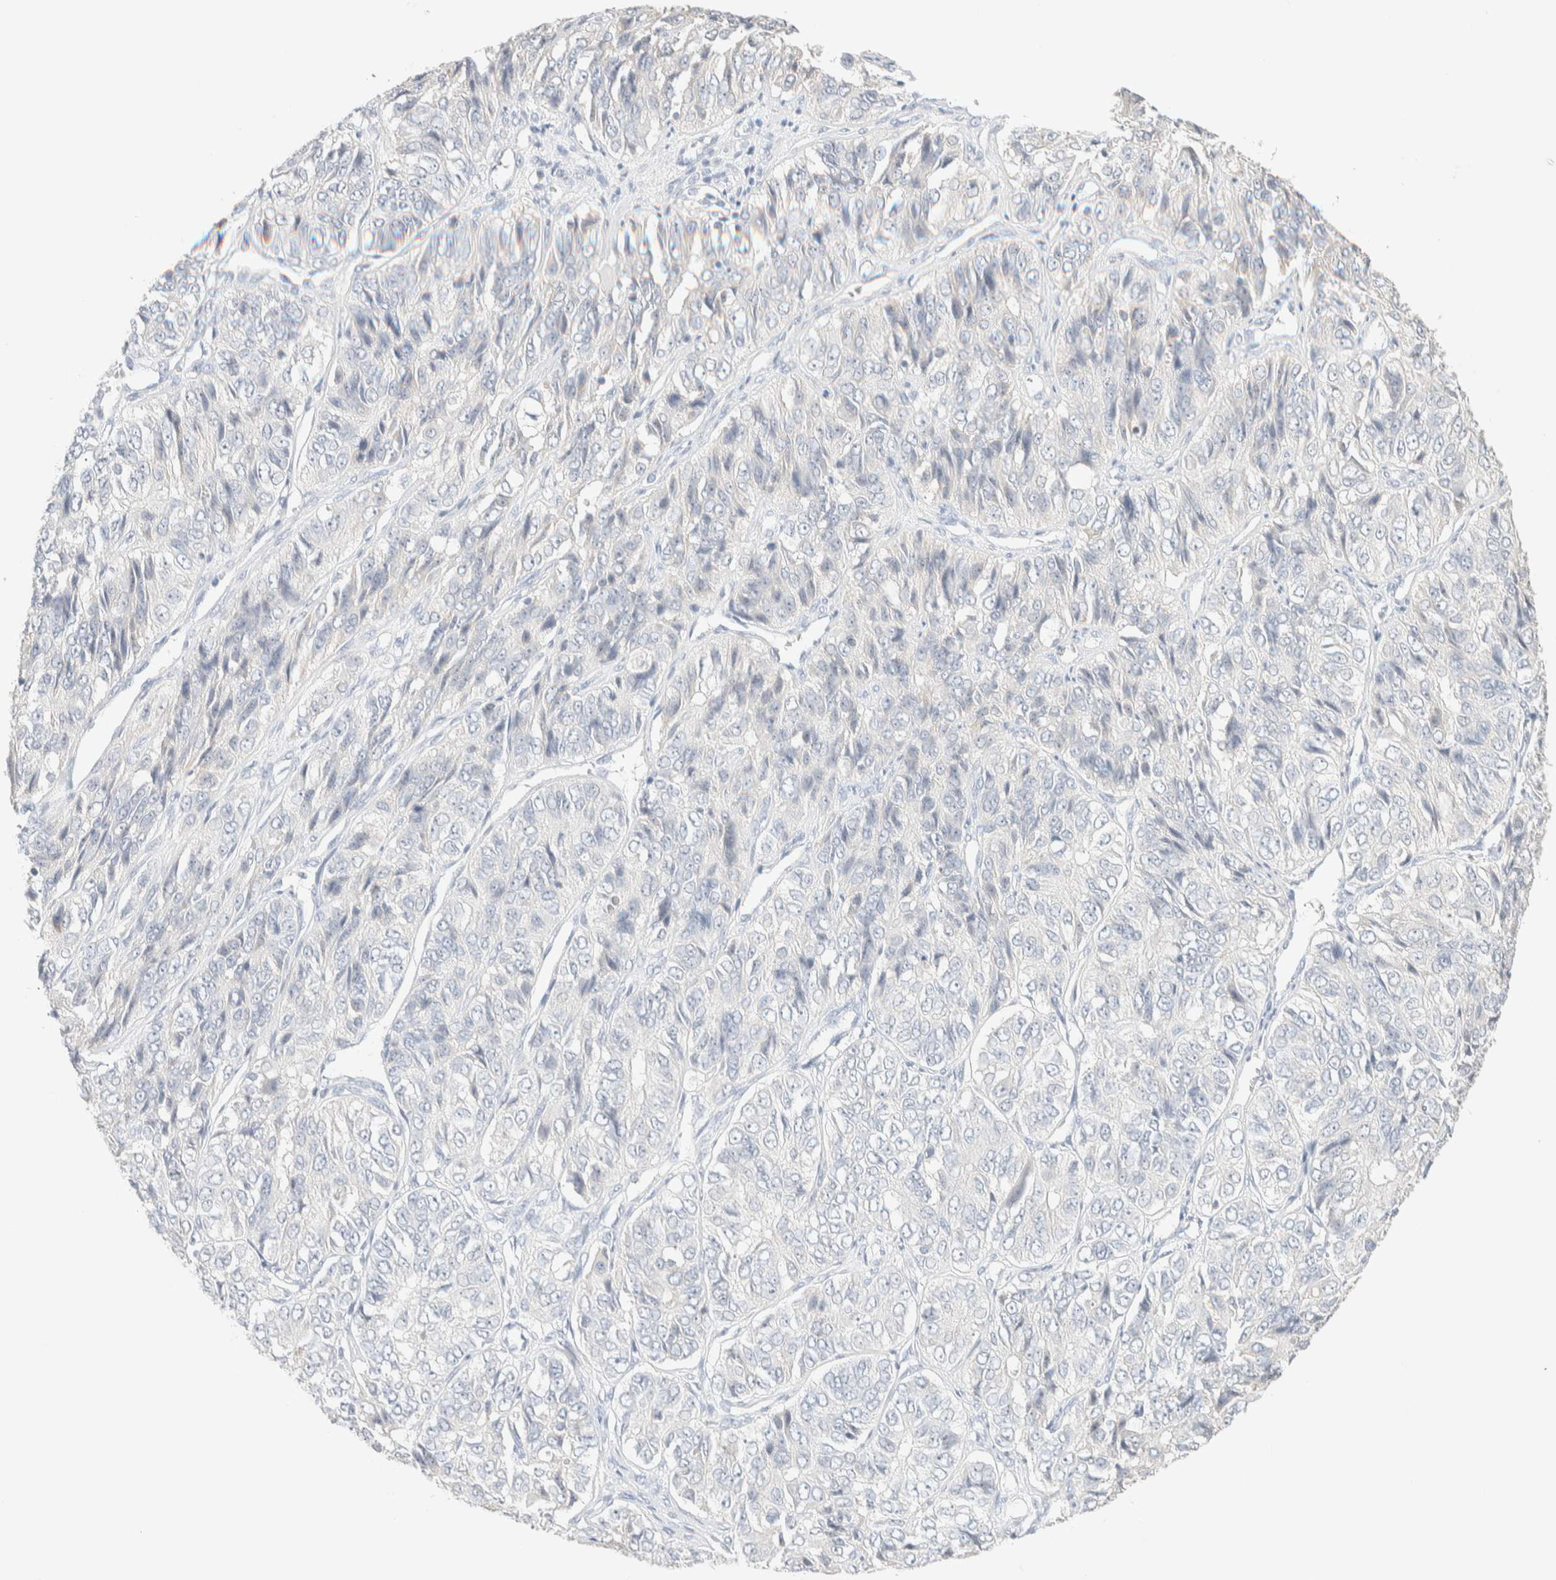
{"staining": {"intensity": "negative", "quantity": "none", "location": "none"}, "tissue": "ovarian cancer", "cell_type": "Tumor cells", "image_type": "cancer", "snomed": [{"axis": "morphology", "description": "Carcinoma, endometroid"}, {"axis": "topography", "description": "Ovary"}], "caption": "Tumor cells are negative for brown protein staining in endometroid carcinoma (ovarian).", "gene": "RIDA", "patient": {"sex": "female", "age": 51}}